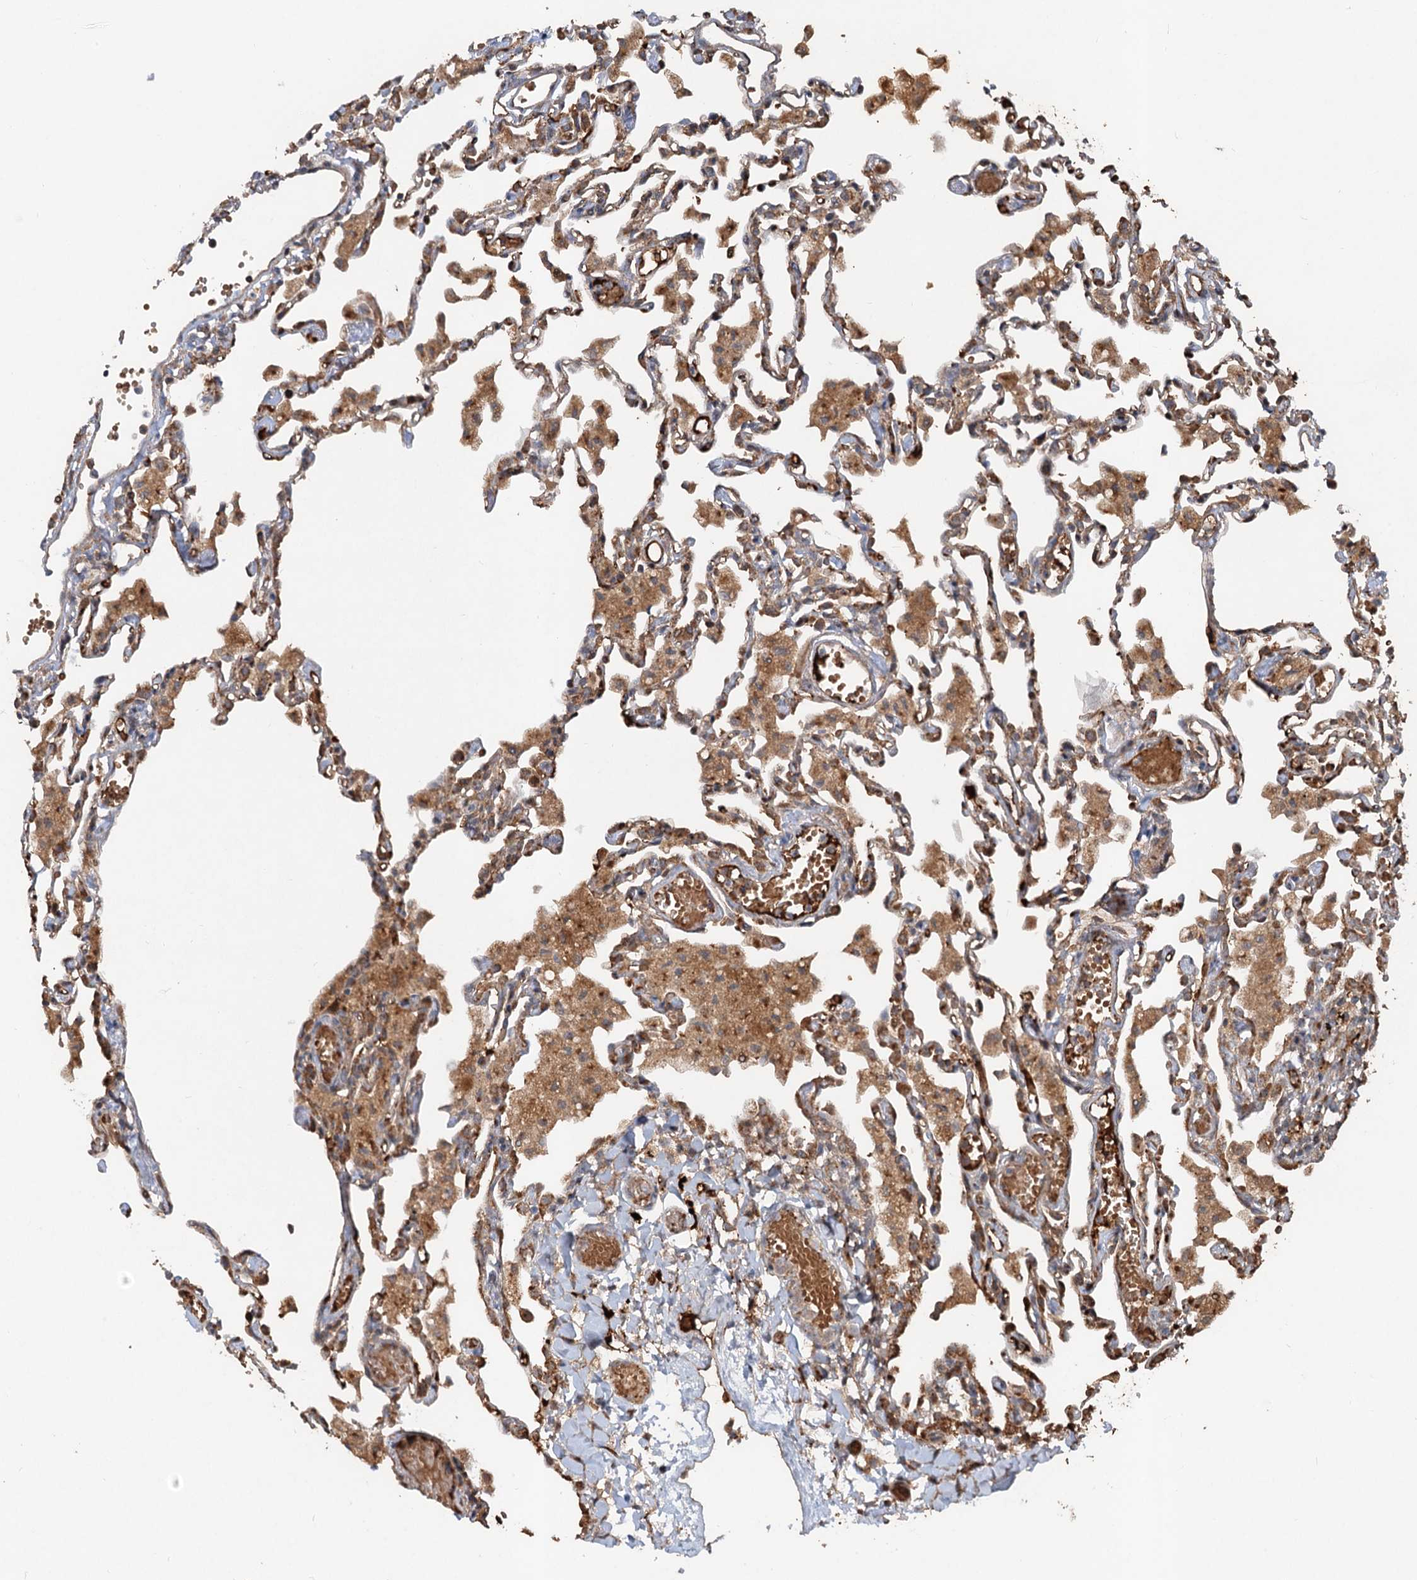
{"staining": {"intensity": "moderate", "quantity": ">75%", "location": "cytoplasmic/membranous"}, "tissue": "lung", "cell_type": "Alveolar cells", "image_type": "normal", "snomed": [{"axis": "morphology", "description": "Normal tissue, NOS"}, {"axis": "topography", "description": "Bronchus"}, {"axis": "topography", "description": "Lung"}], "caption": "Protein staining by immunohistochemistry (IHC) exhibits moderate cytoplasmic/membranous positivity in about >75% of alveolar cells in benign lung. The staining is performed using DAB brown chromogen to label protein expression. The nuclei are counter-stained blue using hematoxylin.", "gene": "DEXI", "patient": {"sex": "female", "age": 49}}